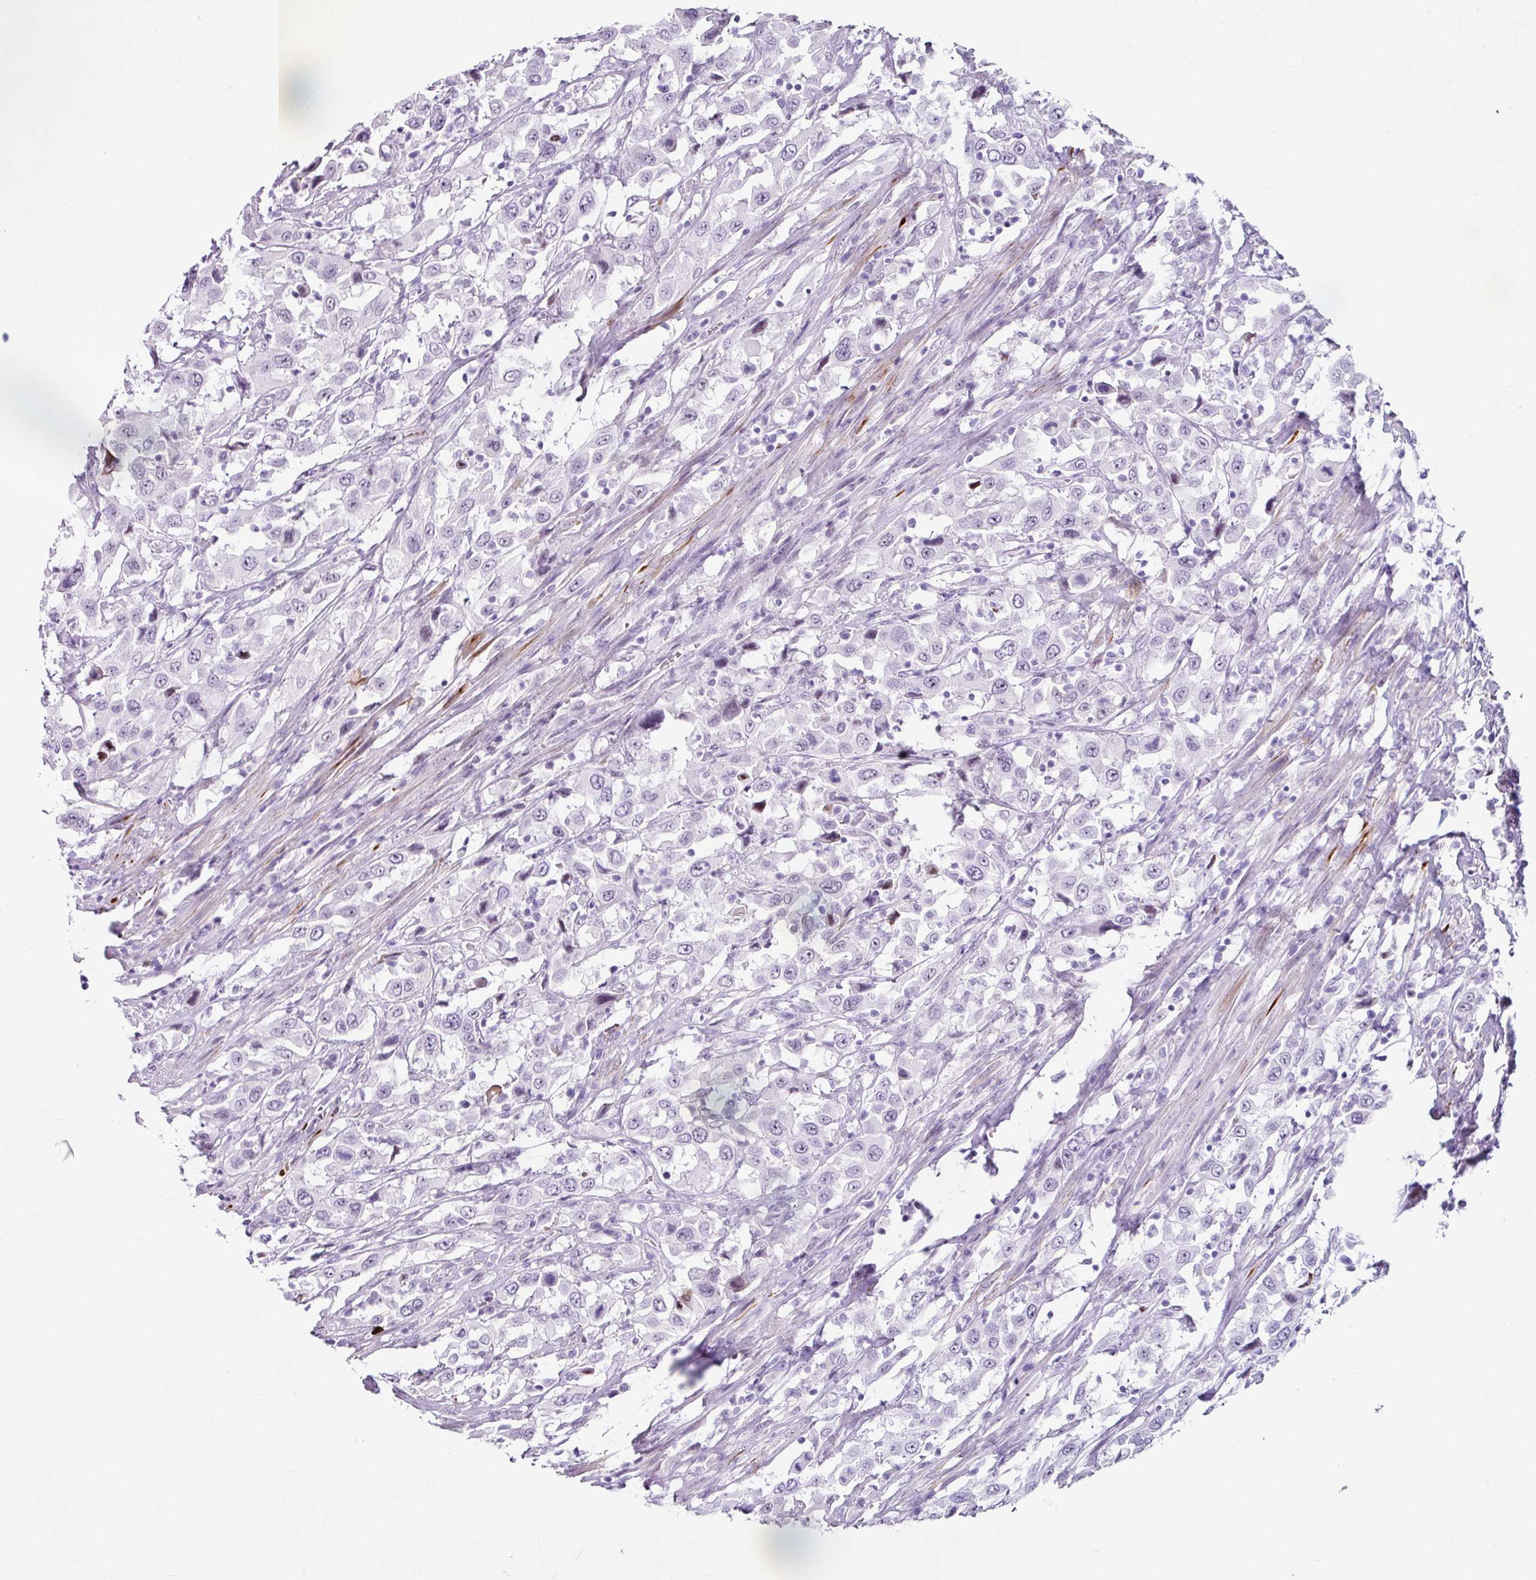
{"staining": {"intensity": "negative", "quantity": "none", "location": "none"}, "tissue": "urothelial cancer", "cell_type": "Tumor cells", "image_type": "cancer", "snomed": [{"axis": "morphology", "description": "Urothelial carcinoma, High grade"}, {"axis": "topography", "description": "Urinary bladder"}], "caption": "Immunohistochemistry of urothelial carcinoma (high-grade) demonstrates no positivity in tumor cells.", "gene": "TRA2A", "patient": {"sex": "male", "age": 61}}